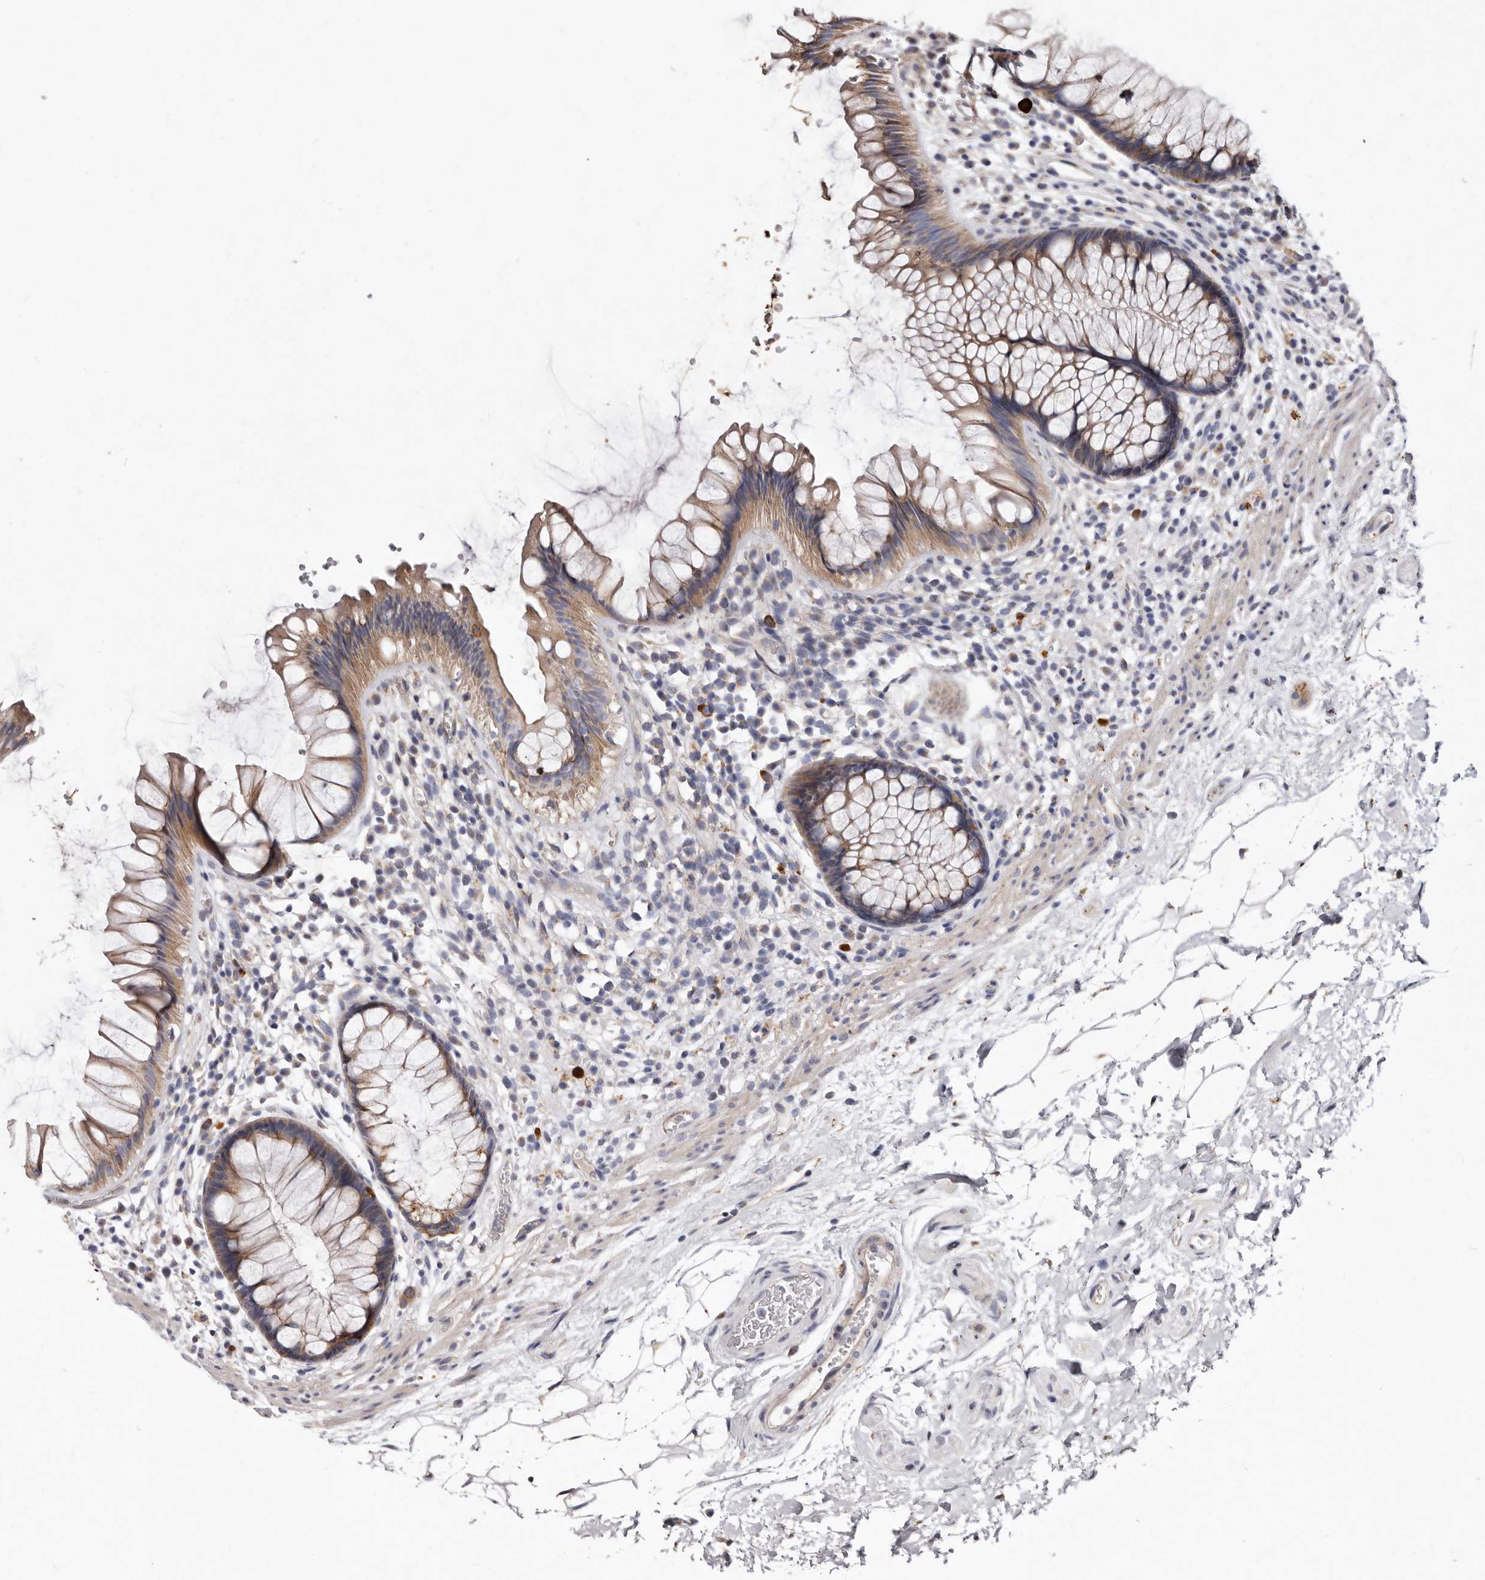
{"staining": {"intensity": "moderate", "quantity": ">75%", "location": "cytoplasmic/membranous"}, "tissue": "rectum", "cell_type": "Glandular cells", "image_type": "normal", "snomed": [{"axis": "morphology", "description": "Normal tissue, NOS"}, {"axis": "topography", "description": "Rectum"}], "caption": "Rectum stained with DAB (3,3'-diaminobenzidine) IHC exhibits medium levels of moderate cytoplasmic/membranous staining in about >75% of glandular cells.", "gene": "ASIC5", "patient": {"sex": "male", "age": 51}}